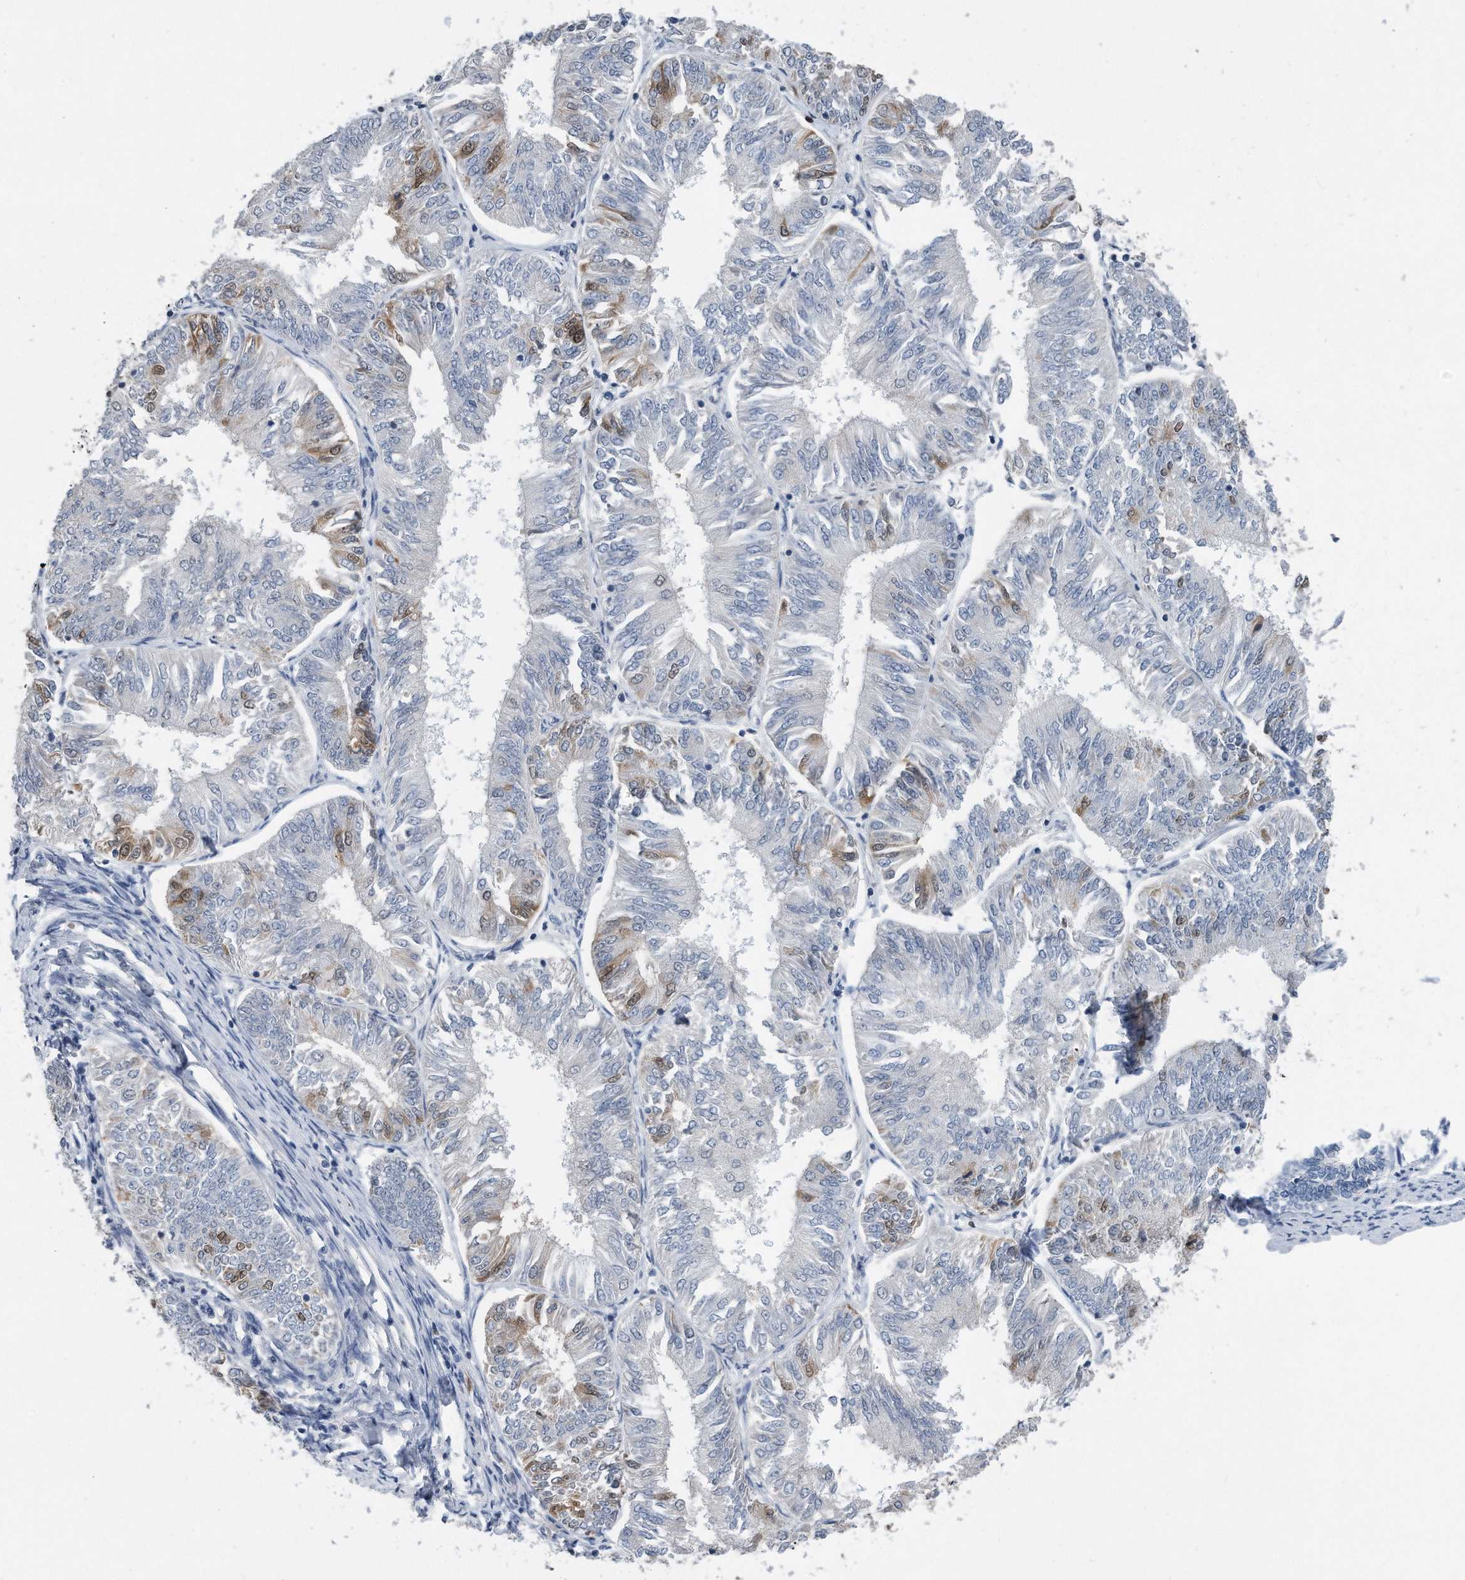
{"staining": {"intensity": "weak", "quantity": "<25%", "location": "cytoplasmic/membranous,nuclear"}, "tissue": "endometrial cancer", "cell_type": "Tumor cells", "image_type": "cancer", "snomed": [{"axis": "morphology", "description": "Adenocarcinoma, NOS"}, {"axis": "topography", "description": "Endometrium"}], "caption": "High power microscopy micrograph of an immunohistochemistry histopathology image of endometrial cancer (adenocarcinoma), revealing no significant expression in tumor cells.", "gene": "PCNA", "patient": {"sex": "female", "age": 58}}